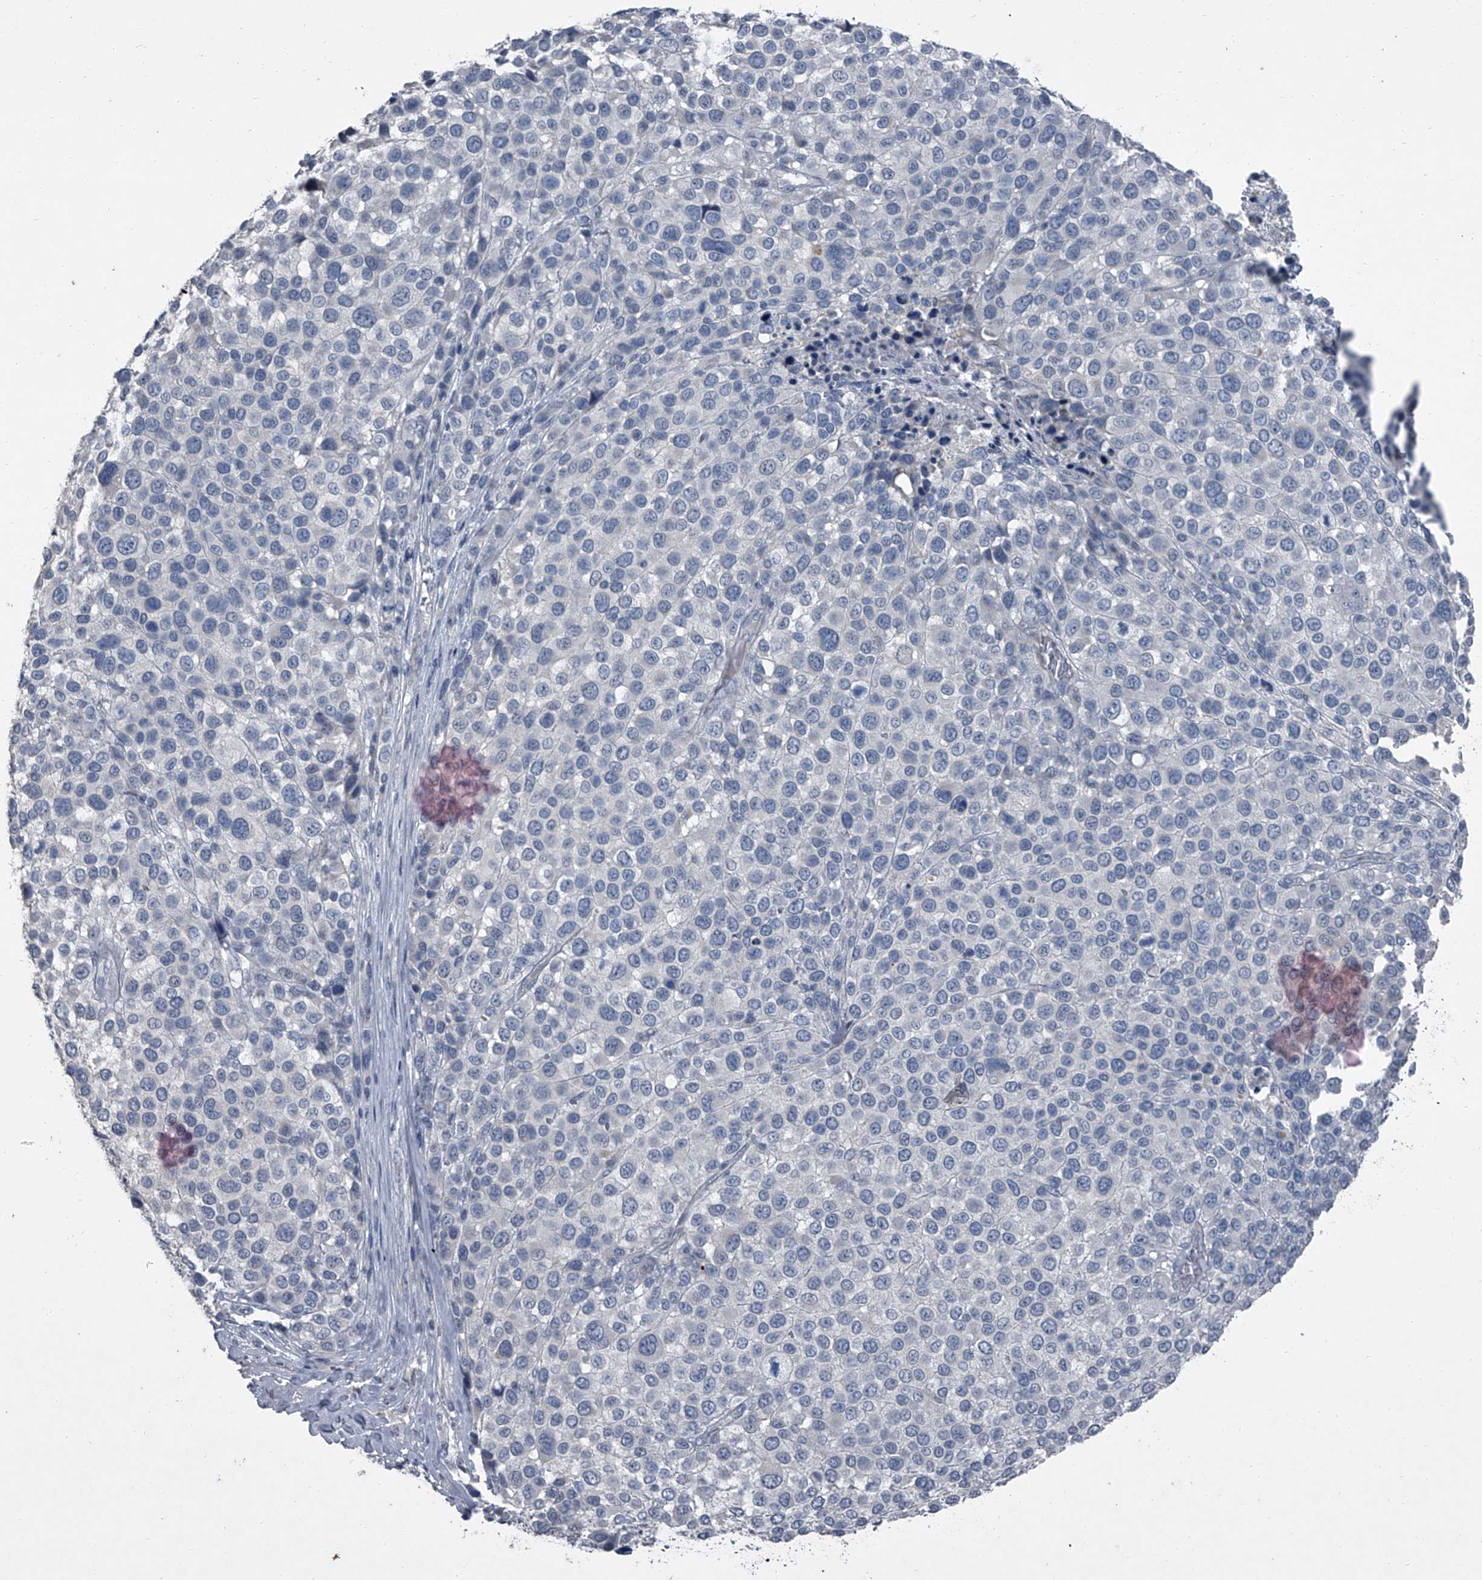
{"staining": {"intensity": "negative", "quantity": "none", "location": "none"}, "tissue": "melanoma", "cell_type": "Tumor cells", "image_type": "cancer", "snomed": [{"axis": "morphology", "description": "Malignant melanoma, NOS"}, {"axis": "topography", "description": "Skin of trunk"}], "caption": "High power microscopy micrograph of an immunohistochemistry micrograph of melanoma, revealing no significant staining in tumor cells.", "gene": "HEPHL1", "patient": {"sex": "male", "age": 71}}